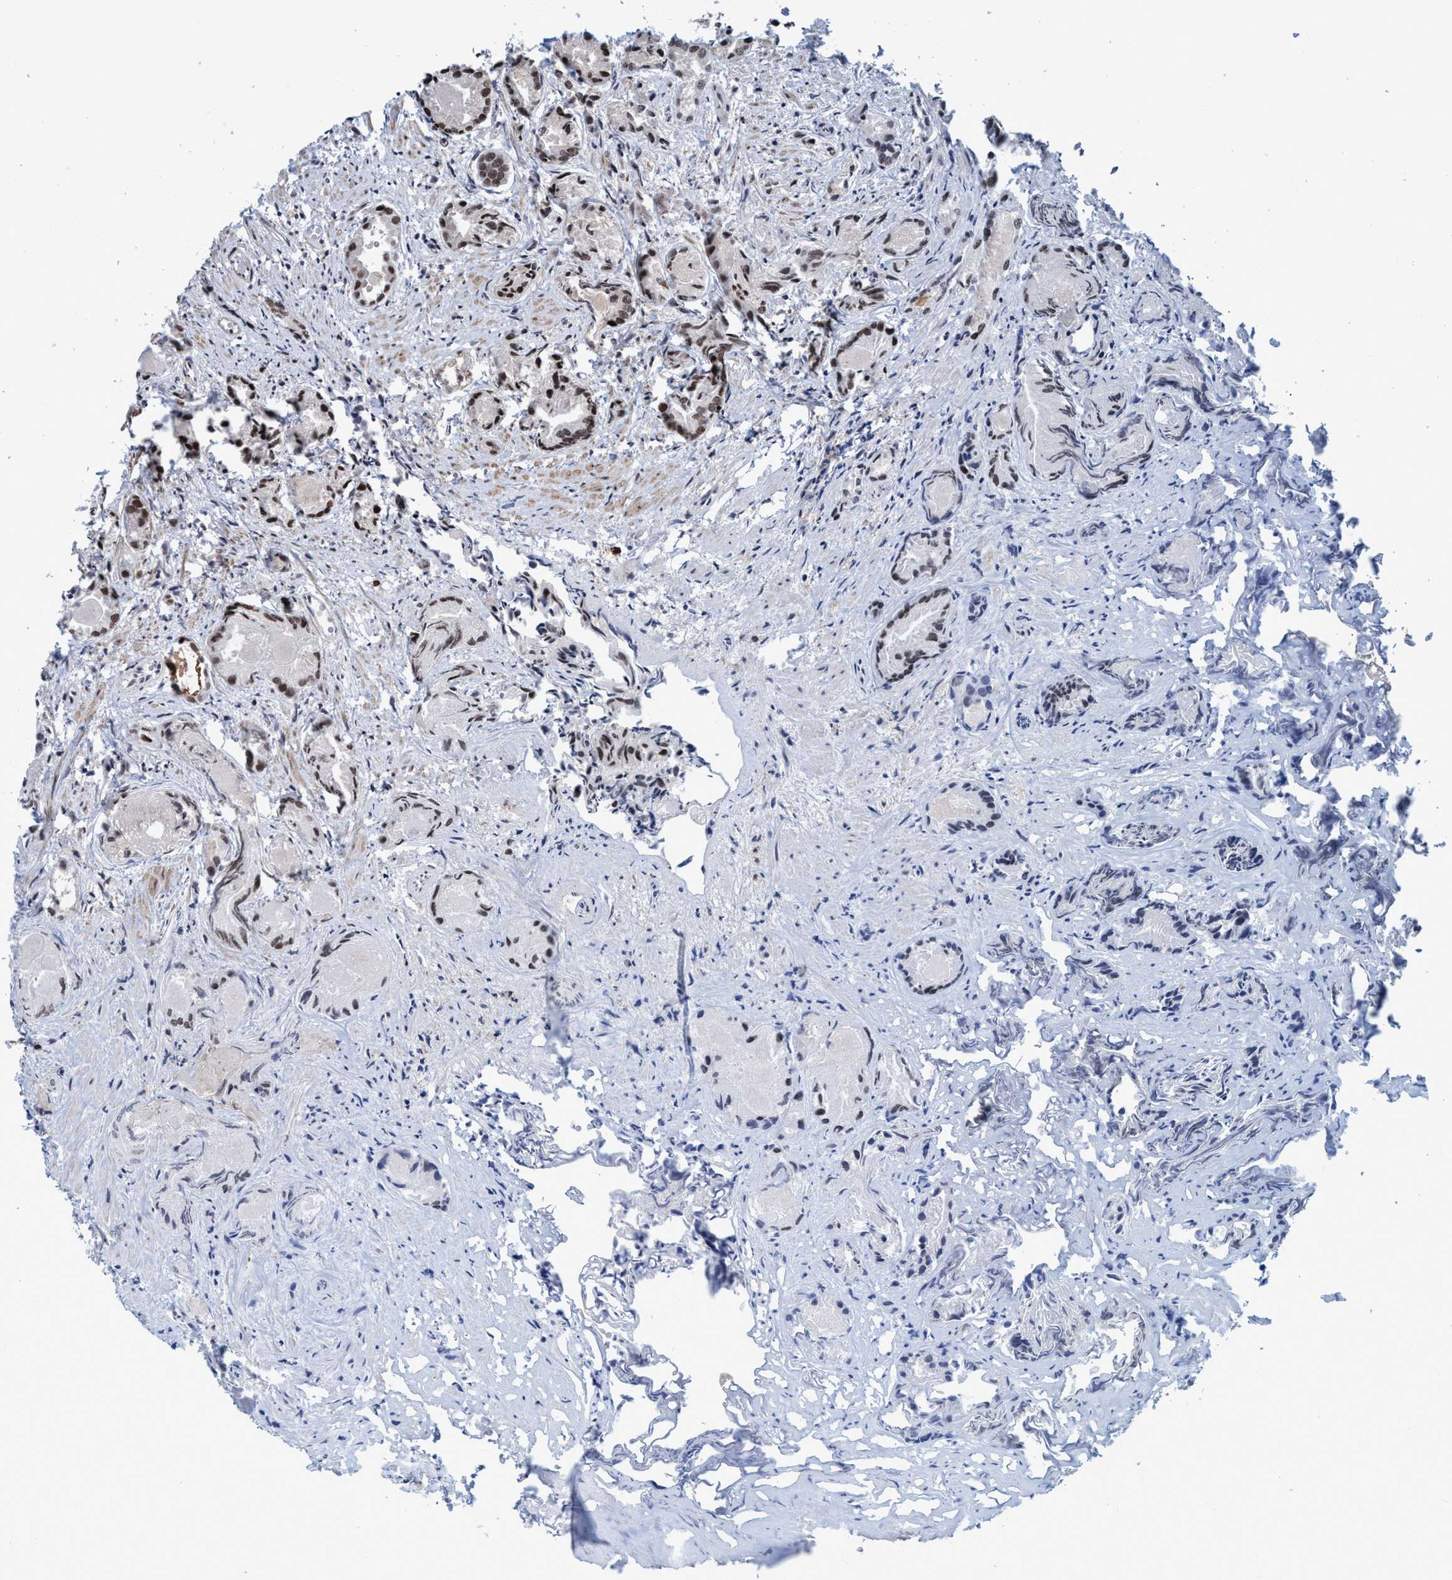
{"staining": {"intensity": "moderate", "quantity": "25%-75%", "location": "nuclear"}, "tissue": "prostate cancer", "cell_type": "Tumor cells", "image_type": "cancer", "snomed": [{"axis": "morphology", "description": "Adenocarcinoma, Low grade"}, {"axis": "topography", "description": "Prostate"}], "caption": "Prostate adenocarcinoma (low-grade) was stained to show a protein in brown. There is medium levels of moderate nuclear positivity in about 25%-75% of tumor cells.", "gene": "TOPBP1", "patient": {"sex": "male", "age": 72}}